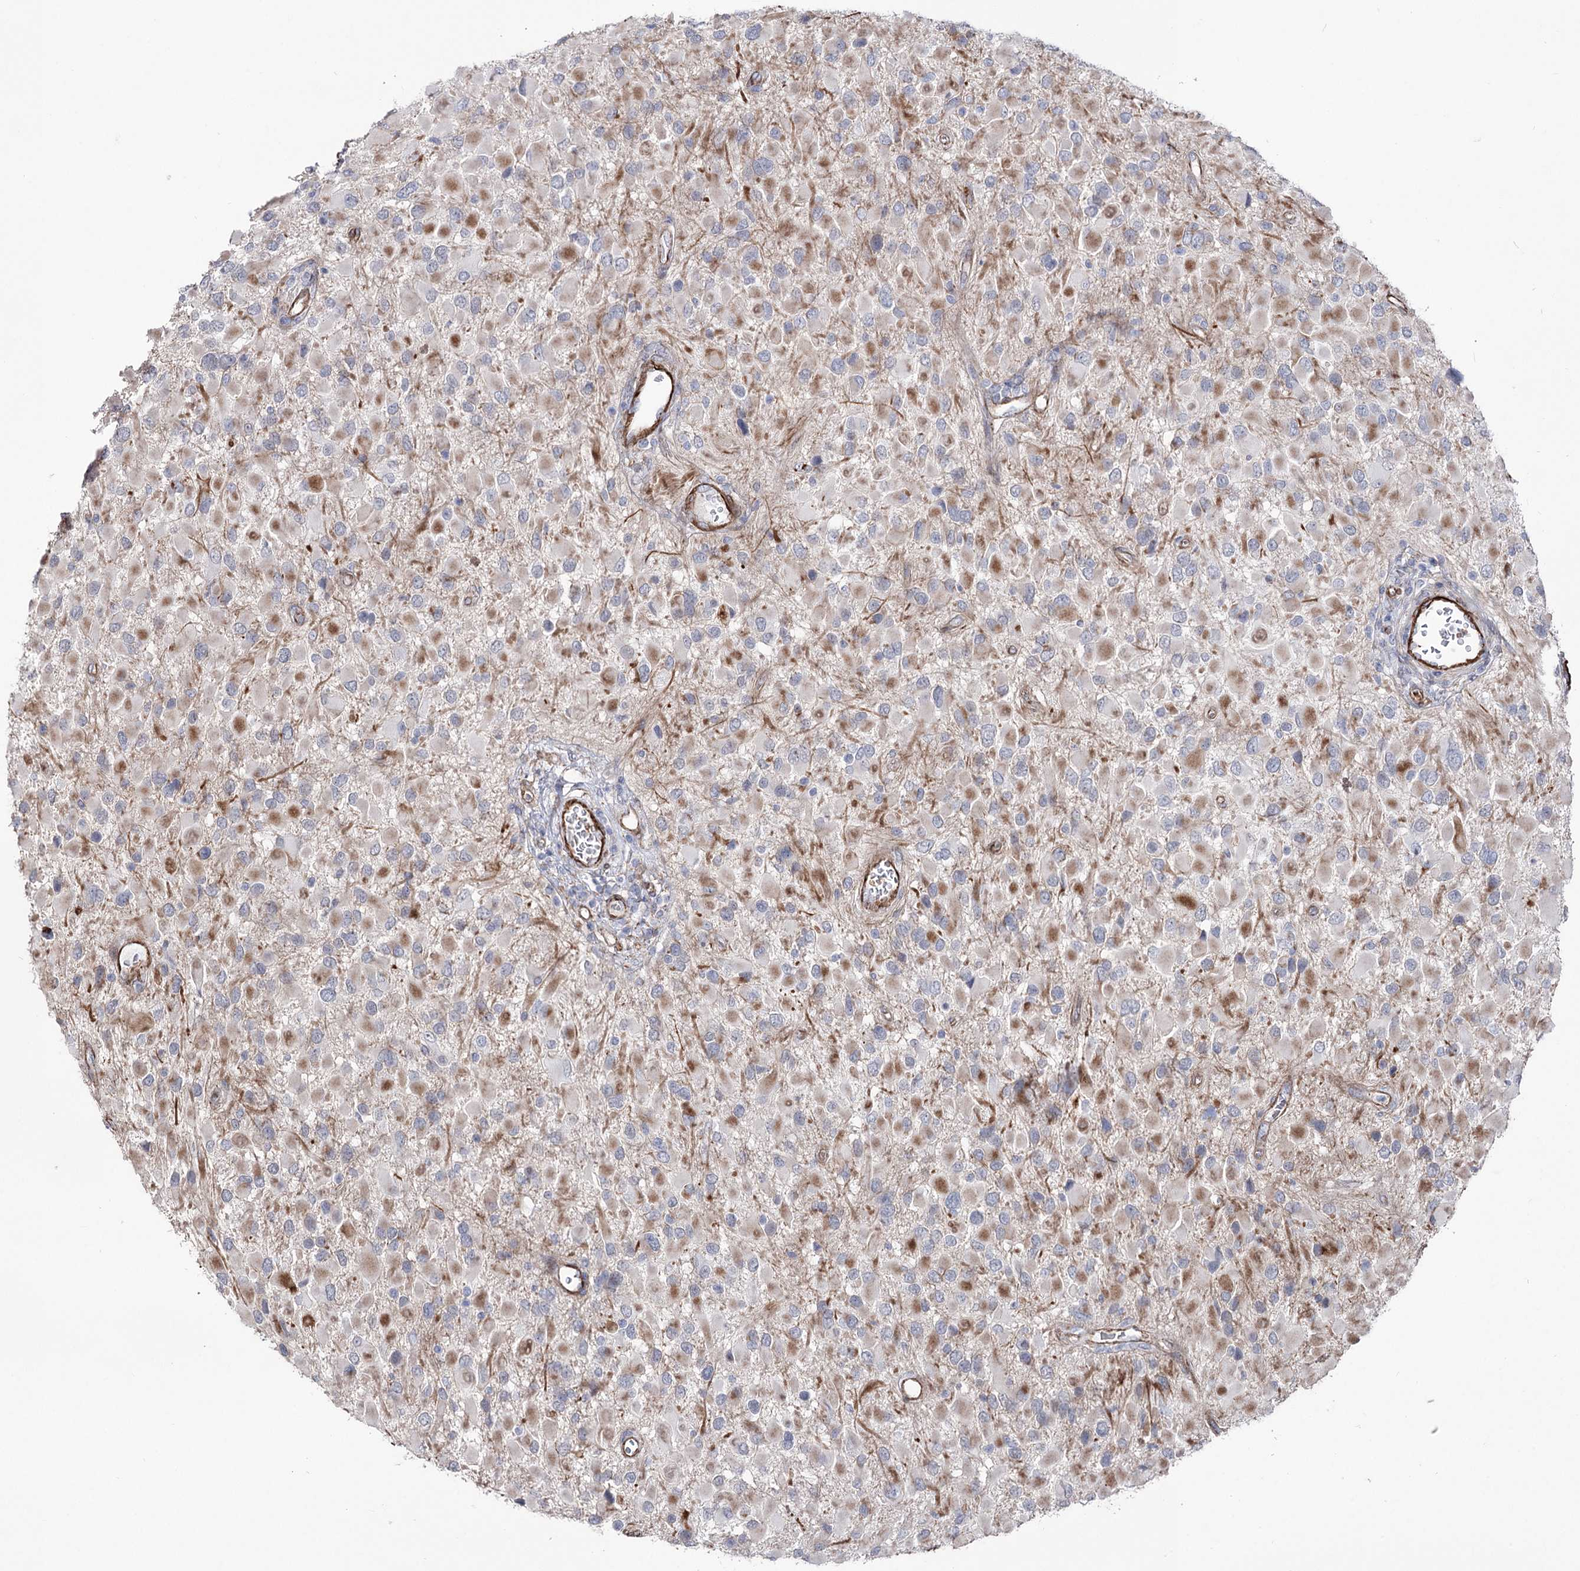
{"staining": {"intensity": "moderate", "quantity": "<25%", "location": "cytoplasmic/membranous"}, "tissue": "glioma", "cell_type": "Tumor cells", "image_type": "cancer", "snomed": [{"axis": "morphology", "description": "Glioma, malignant, High grade"}, {"axis": "topography", "description": "Brain"}], "caption": "A histopathology image showing moderate cytoplasmic/membranous positivity in approximately <25% of tumor cells in glioma, as visualized by brown immunohistochemical staining.", "gene": "ARHGAP20", "patient": {"sex": "male", "age": 53}}